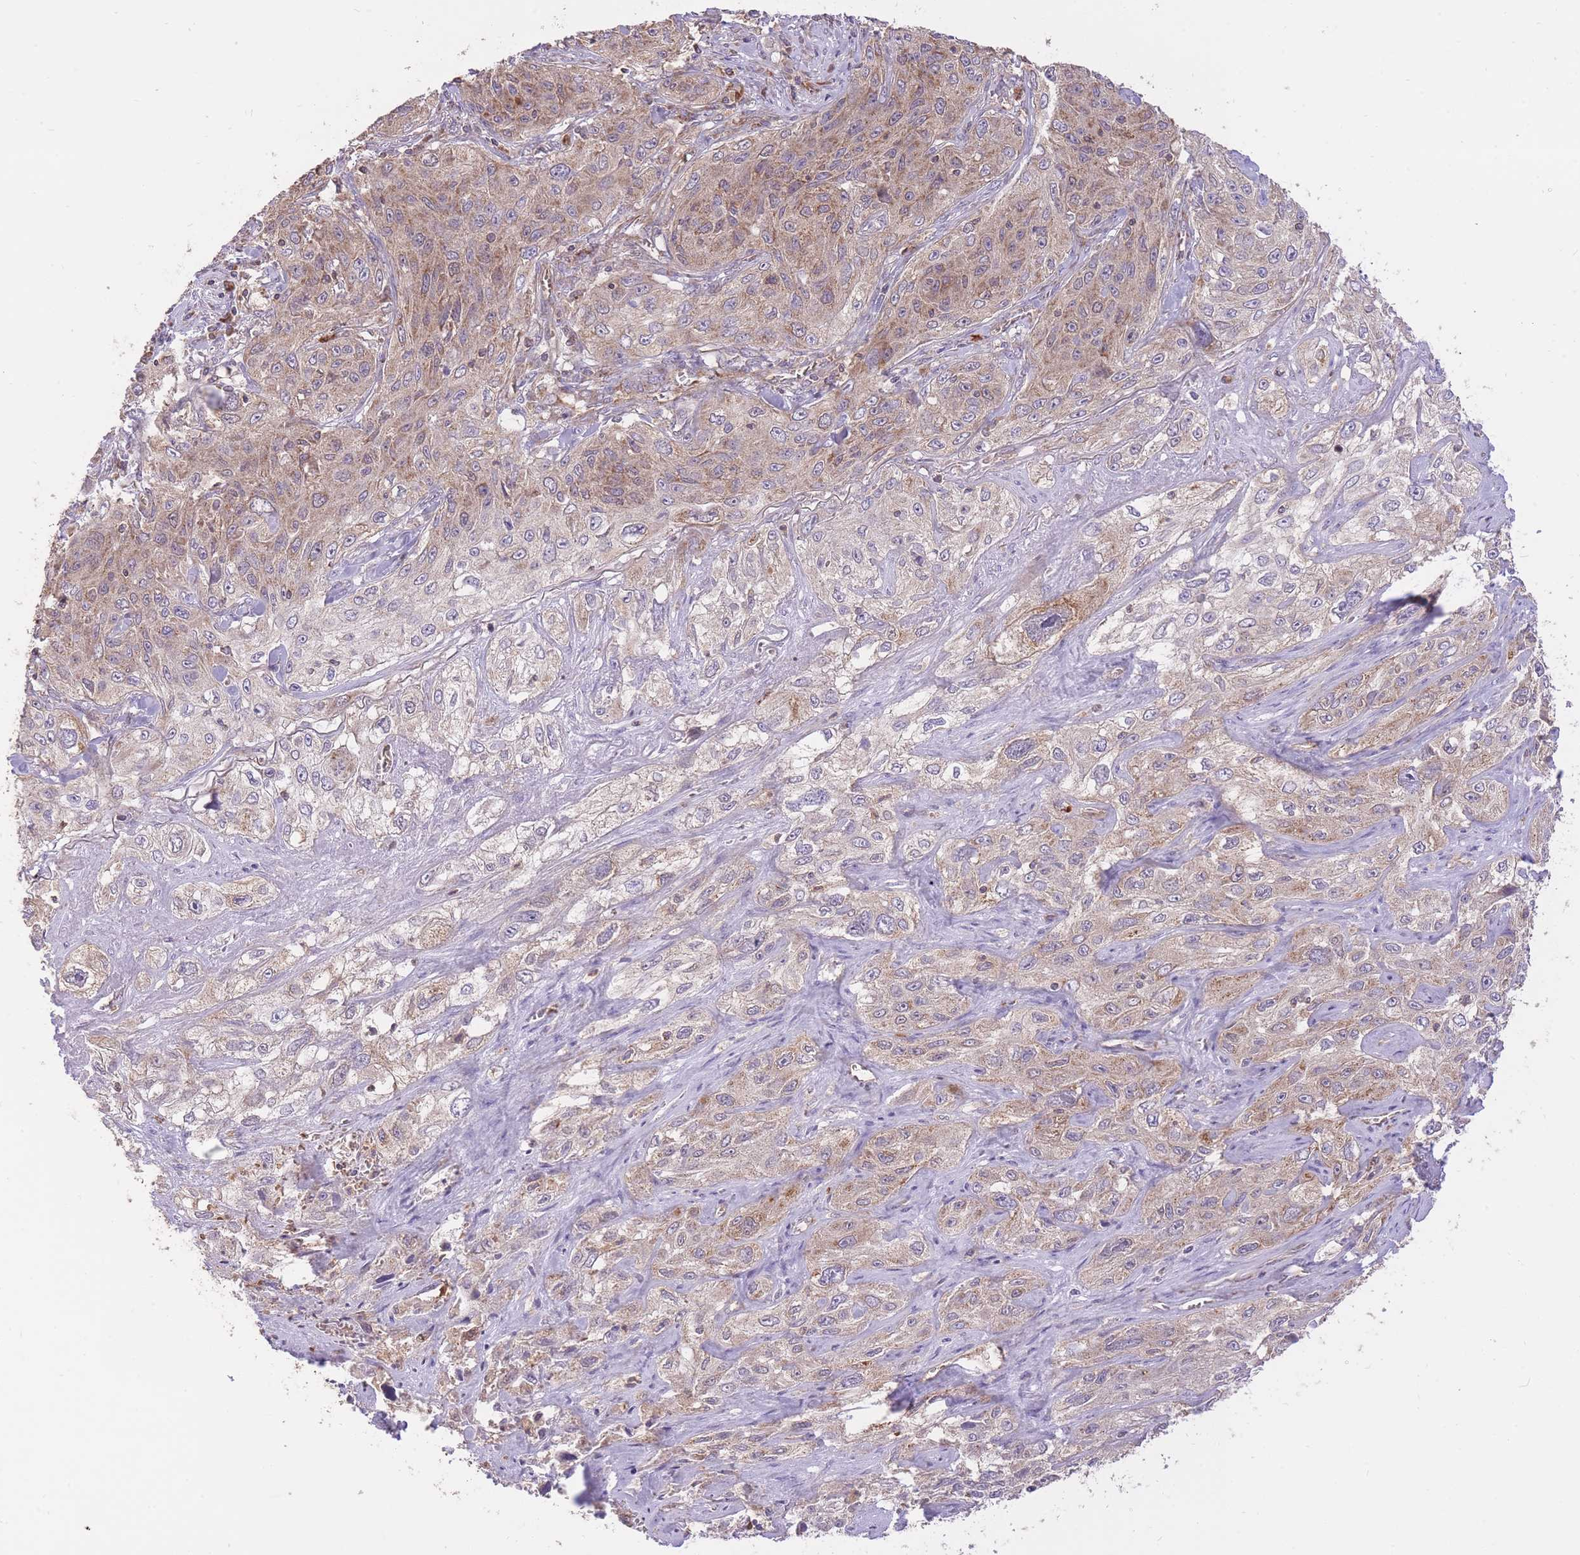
{"staining": {"intensity": "moderate", "quantity": "25%-75%", "location": "cytoplasmic/membranous"}, "tissue": "lung cancer", "cell_type": "Tumor cells", "image_type": "cancer", "snomed": [{"axis": "morphology", "description": "Squamous cell carcinoma, NOS"}, {"axis": "topography", "description": "Lung"}], "caption": "IHC staining of lung cancer, which demonstrates medium levels of moderate cytoplasmic/membranous staining in approximately 25%-75% of tumor cells indicating moderate cytoplasmic/membranous protein positivity. The staining was performed using DAB (3,3'-diaminobenzidine) (brown) for protein detection and nuclei were counterstained in hematoxylin (blue).", "gene": "PREP", "patient": {"sex": "female", "age": 69}}